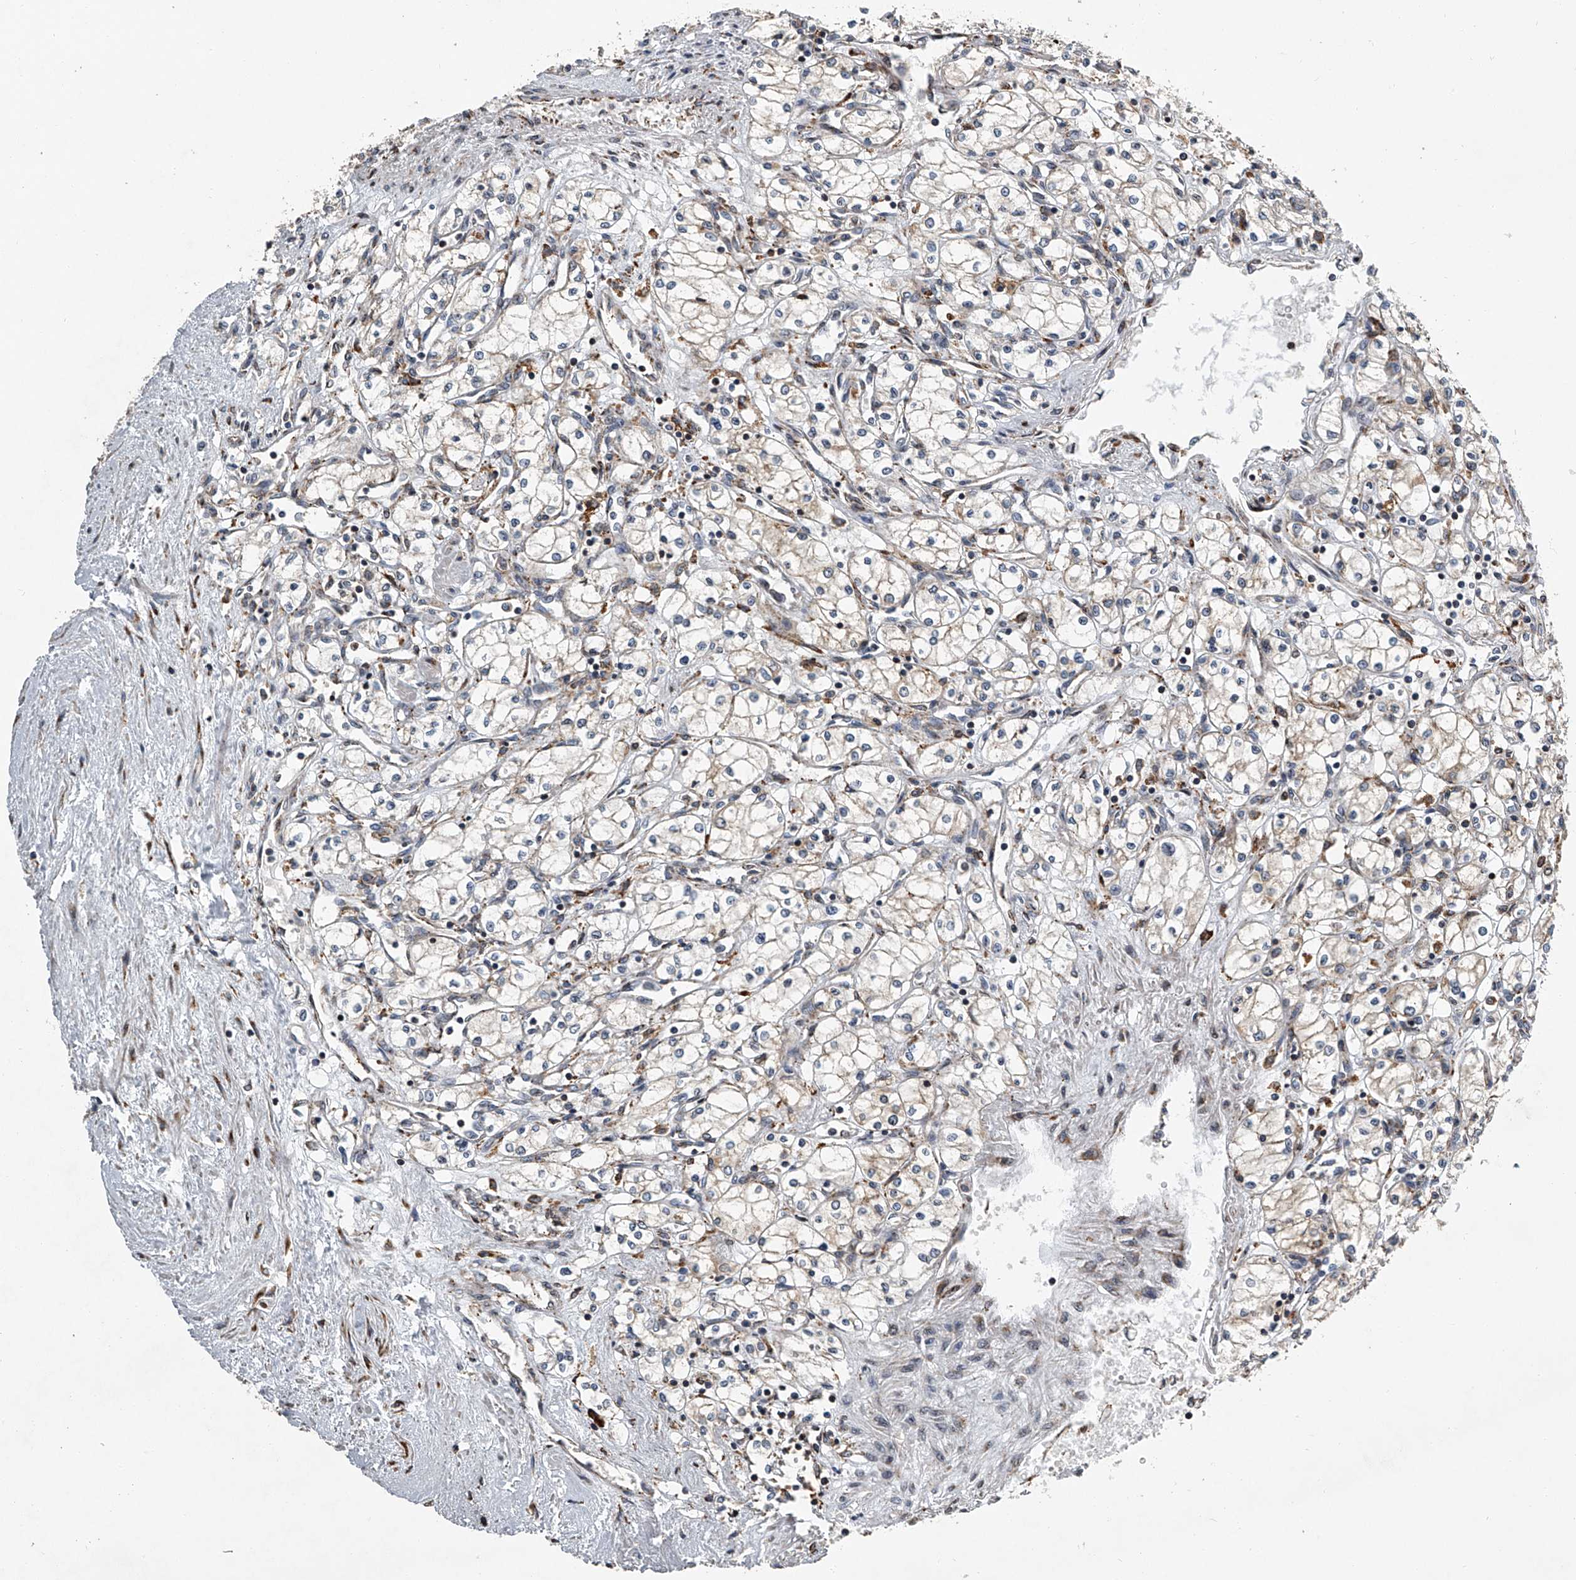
{"staining": {"intensity": "weak", "quantity": "<25%", "location": "cytoplasmic/membranous"}, "tissue": "renal cancer", "cell_type": "Tumor cells", "image_type": "cancer", "snomed": [{"axis": "morphology", "description": "Adenocarcinoma, NOS"}, {"axis": "topography", "description": "Kidney"}], "caption": "Histopathology image shows no significant protein positivity in tumor cells of adenocarcinoma (renal). (DAB immunohistochemistry (IHC) with hematoxylin counter stain).", "gene": "TMEM63C", "patient": {"sex": "male", "age": 59}}